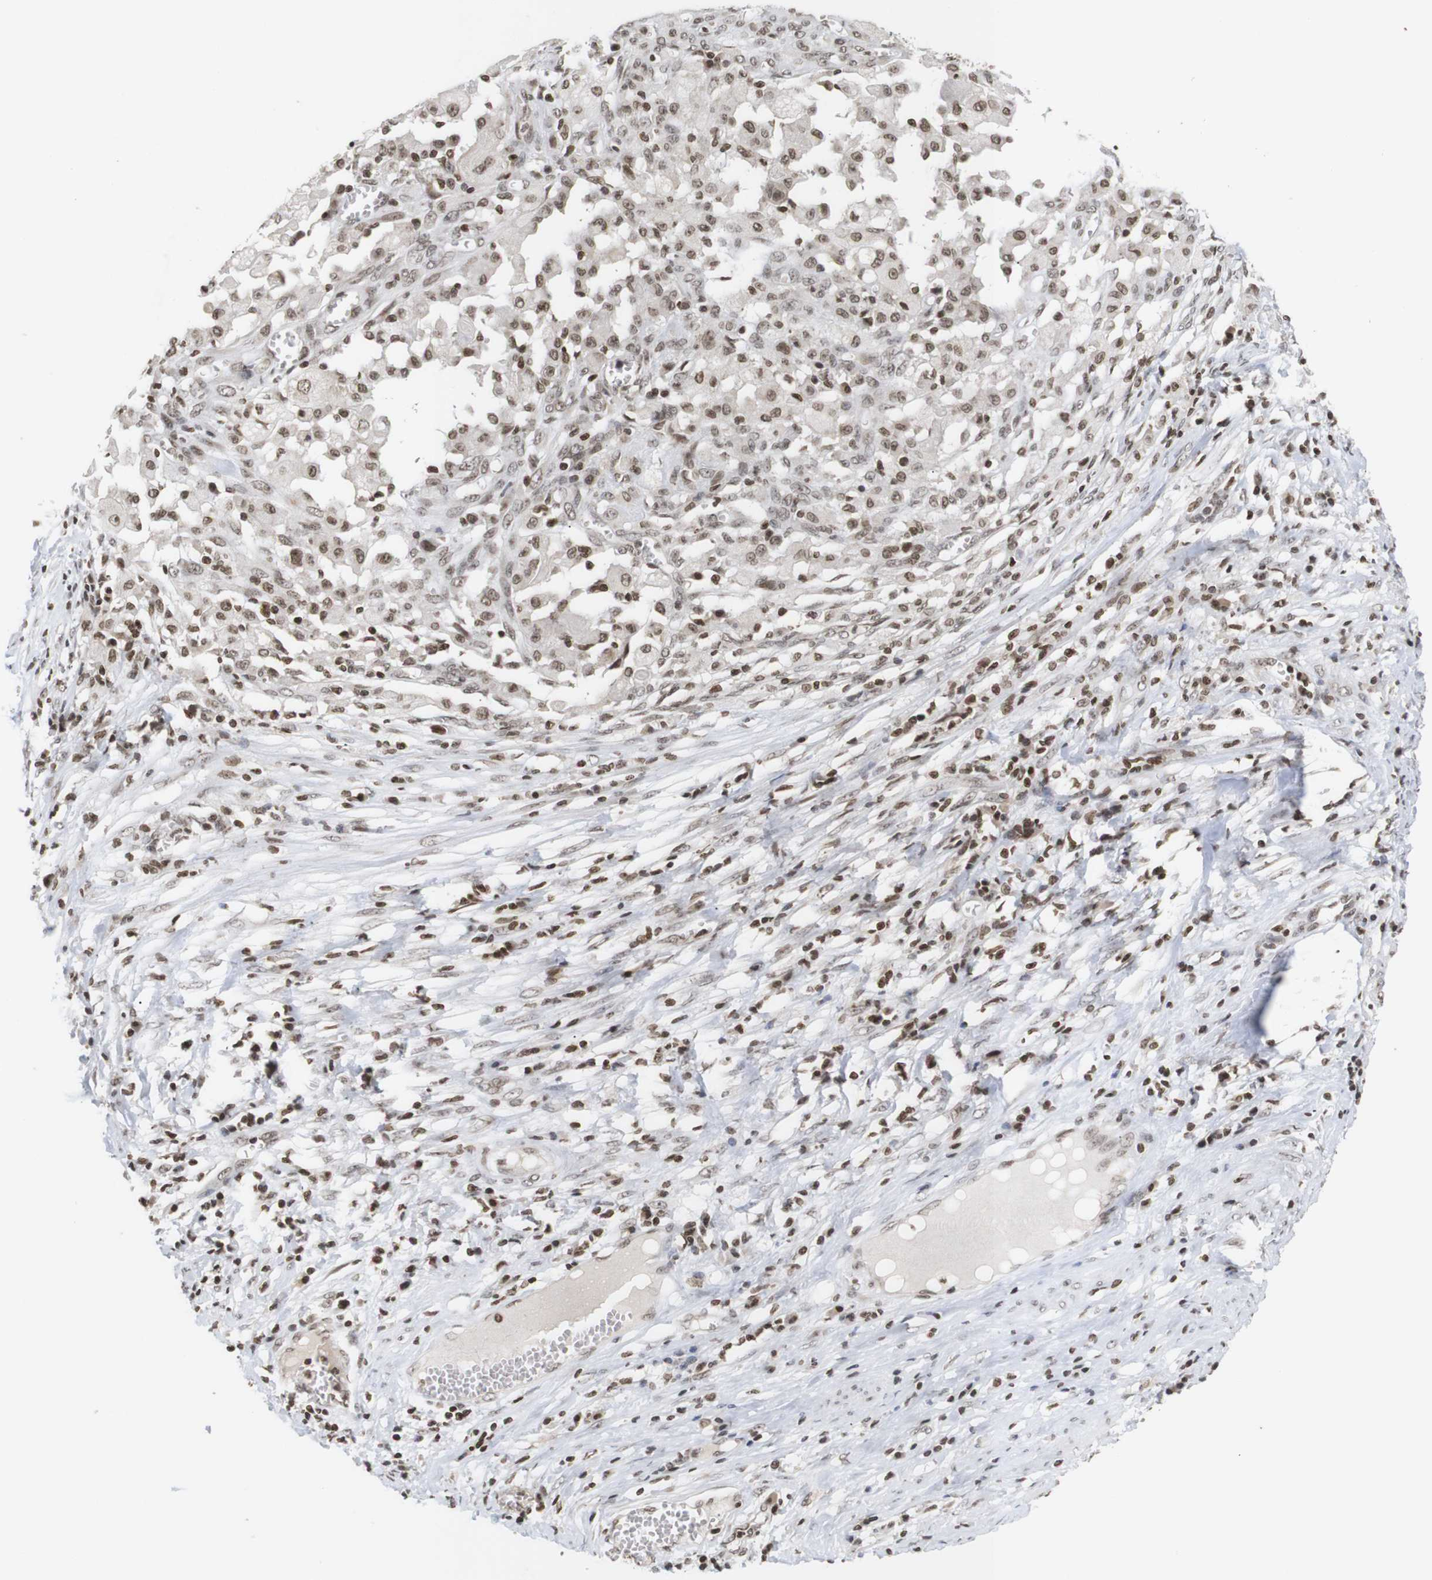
{"staining": {"intensity": "moderate", "quantity": ">75%", "location": "nuclear"}, "tissue": "cervical cancer", "cell_type": "Tumor cells", "image_type": "cancer", "snomed": [{"axis": "morphology", "description": "Squamous cell carcinoma, NOS"}, {"axis": "topography", "description": "Cervix"}], "caption": "Protein staining of squamous cell carcinoma (cervical) tissue demonstrates moderate nuclear expression in about >75% of tumor cells.", "gene": "ETV5", "patient": {"sex": "female", "age": 39}}